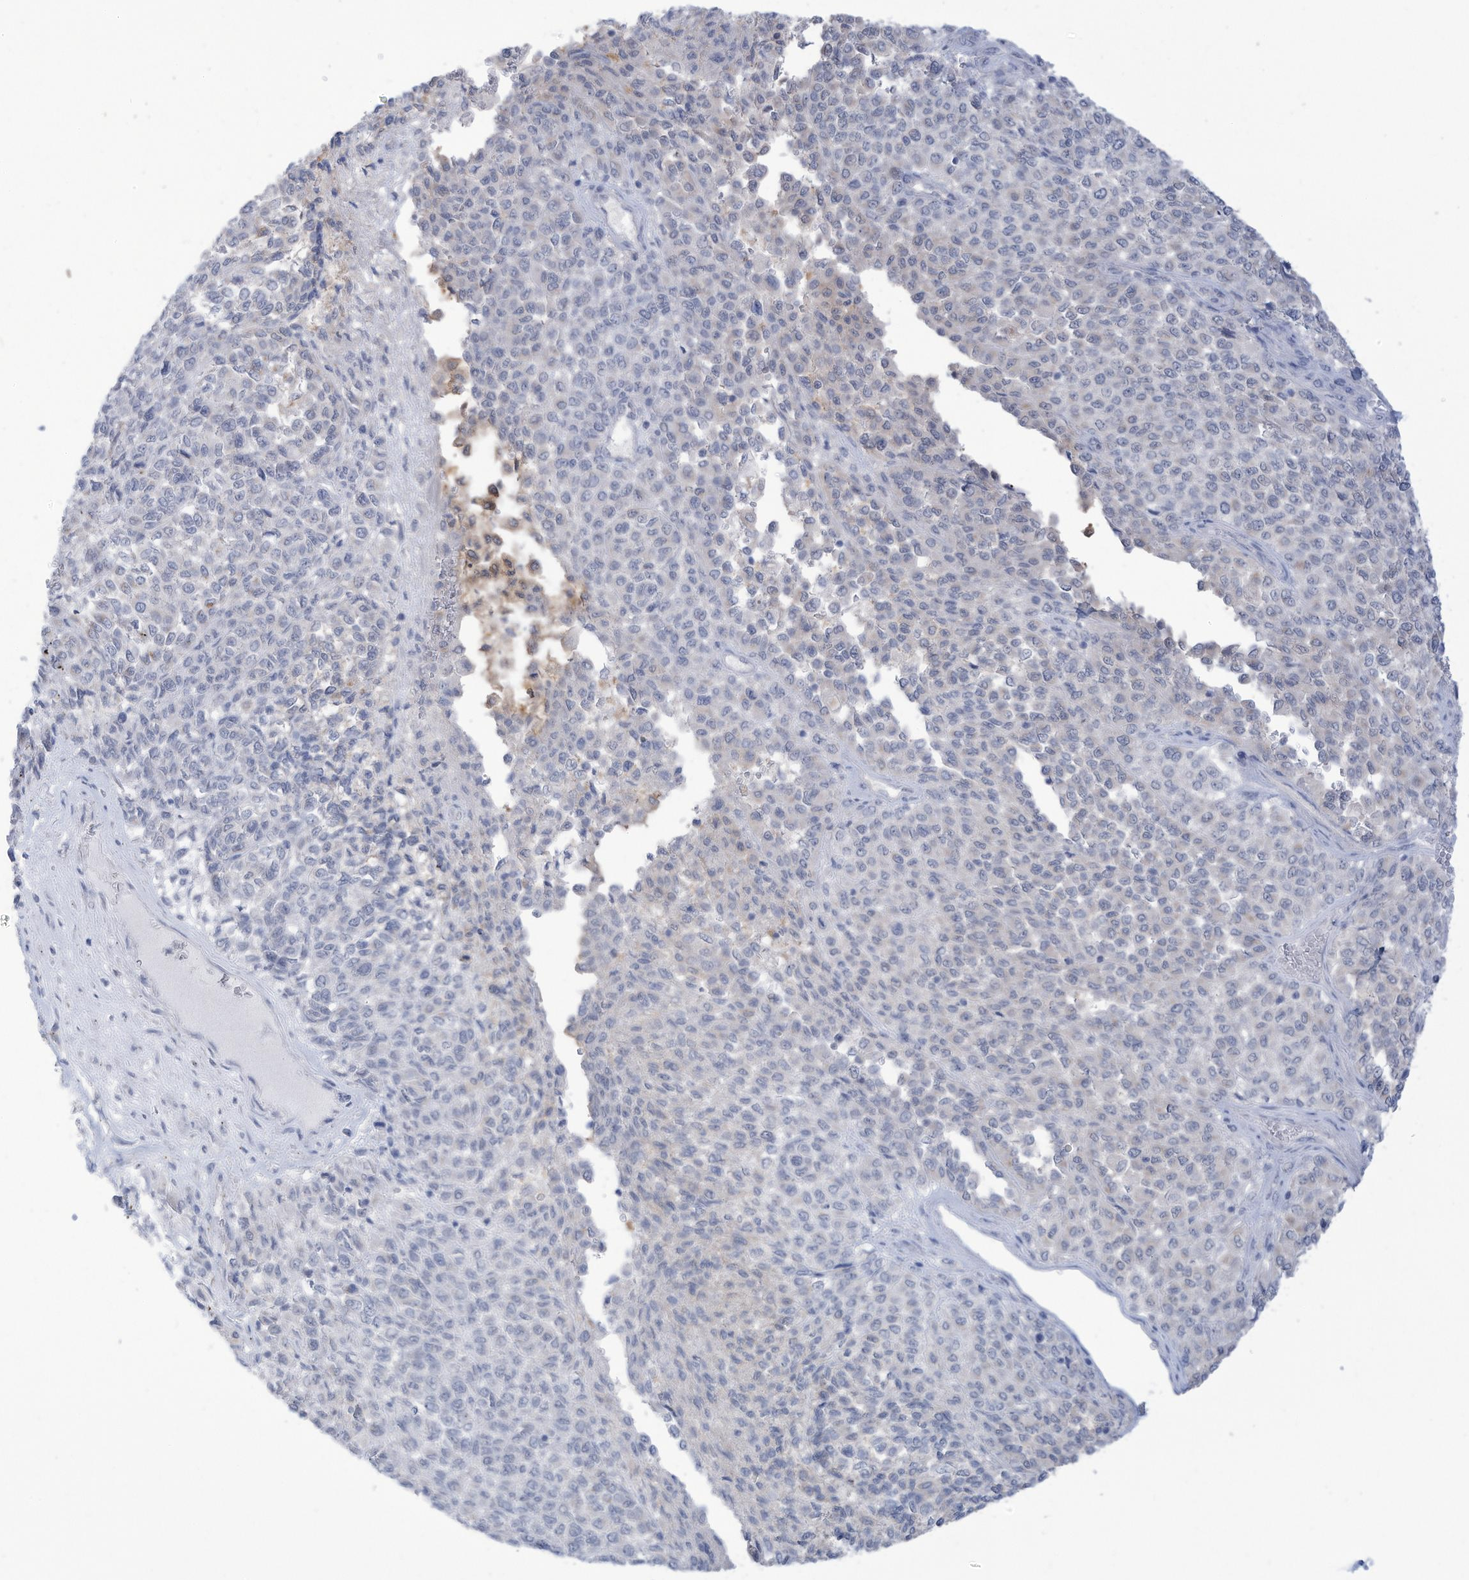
{"staining": {"intensity": "negative", "quantity": "none", "location": "none"}, "tissue": "melanoma", "cell_type": "Tumor cells", "image_type": "cancer", "snomed": [{"axis": "morphology", "description": "Malignant melanoma, Metastatic site"}, {"axis": "topography", "description": "Pancreas"}], "caption": "There is no significant positivity in tumor cells of melanoma.", "gene": "OGT", "patient": {"sex": "female", "age": 30}}